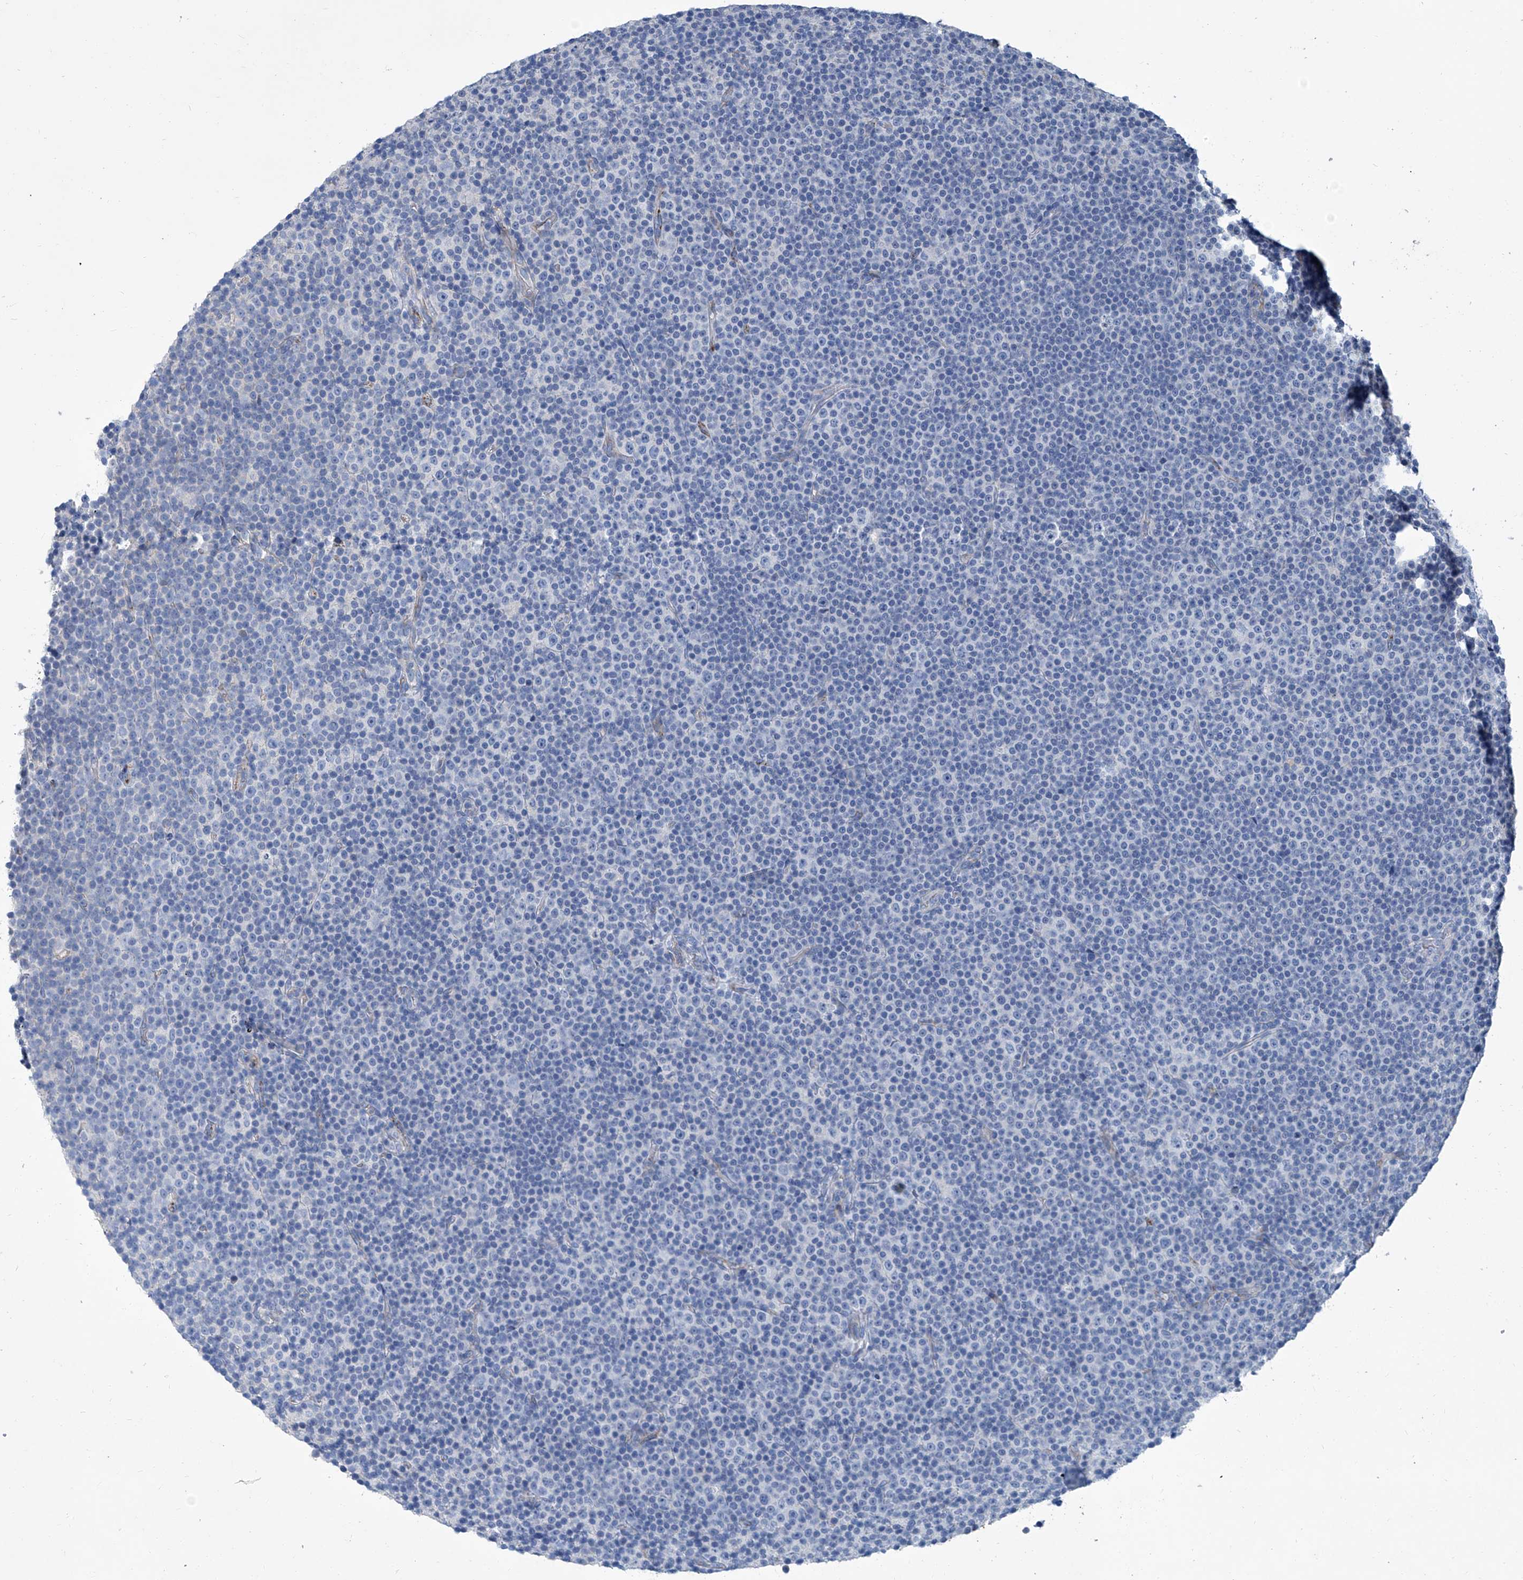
{"staining": {"intensity": "negative", "quantity": "none", "location": "none"}, "tissue": "lymphoma", "cell_type": "Tumor cells", "image_type": "cancer", "snomed": [{"axis": "morphology", "description": "Malignant lymphoma, non-Hodgkin's type, Low grade"}, {"axis": "topography", "description": "Lymph node"}], "caption": "IHC of human lymphoma demonstrates no expression in tumor cells.", "gene": "MTARC1", "patient": {"sex": "female", "age": 67}}